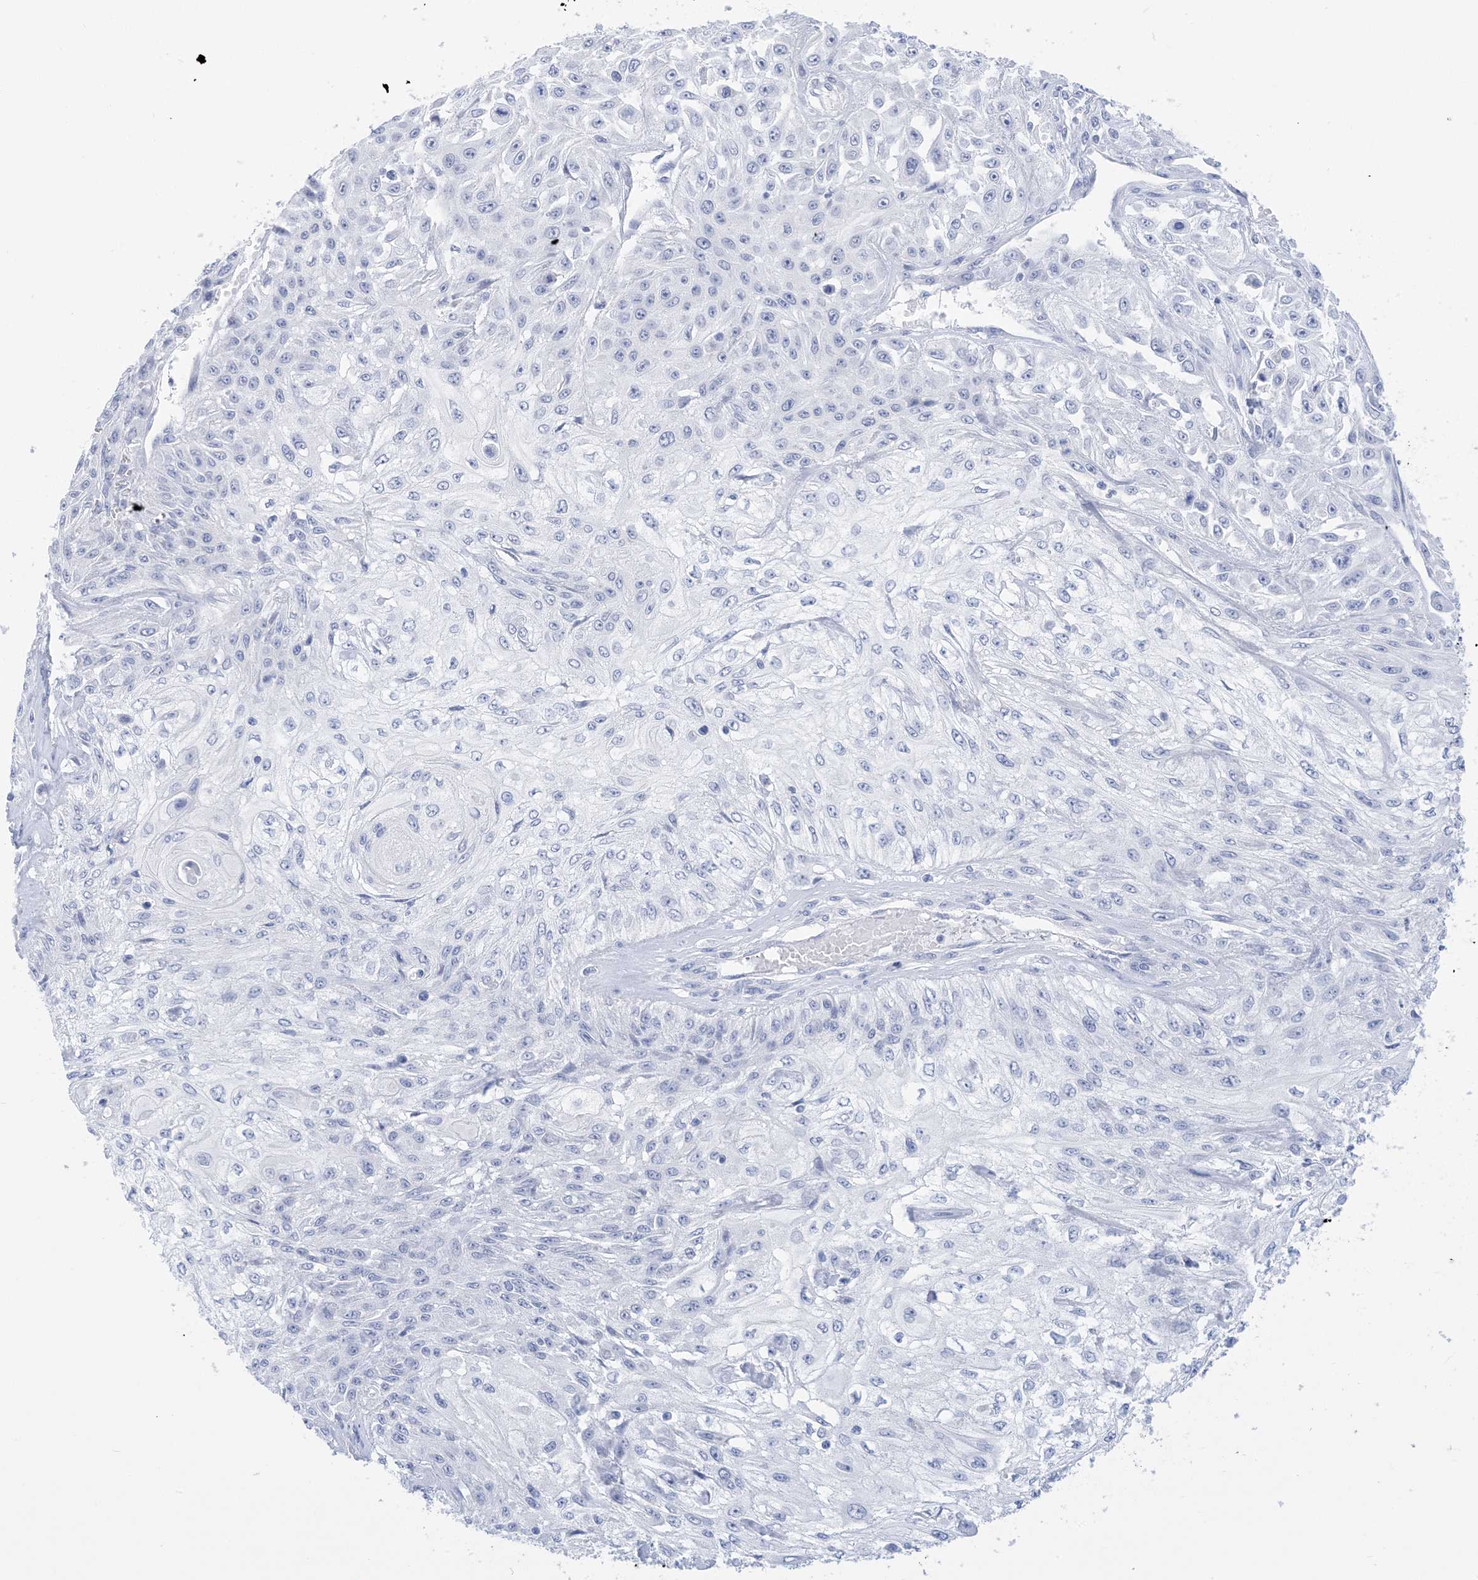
{"staining": {"intensity": "negative", "quantity": "none", "location": "none"}, "tissue": "skin cancer", "cell_type": "Tumor cells", "image_type": "cancer", "snomed": [{"axis": "morphology", "description": "Squamous cell carcinoma, NOS"}, {"axis": "morphology", "description": "Squamous cell carcinoma, metastatic, NOS"}, {"axis": "topography", "description": "Skin"}, {"axis": "topography", "description": "Lymph node"}], "caption": "DAB (3,3'-diaminobenzidine) immunohistochemical staining of human metastatic squamous cell carcinoma (skin) demonstrates no significant positivity in tumor cells.", "gene": "SH3YL1", "patient": {"sex": "male", "age": 75}}